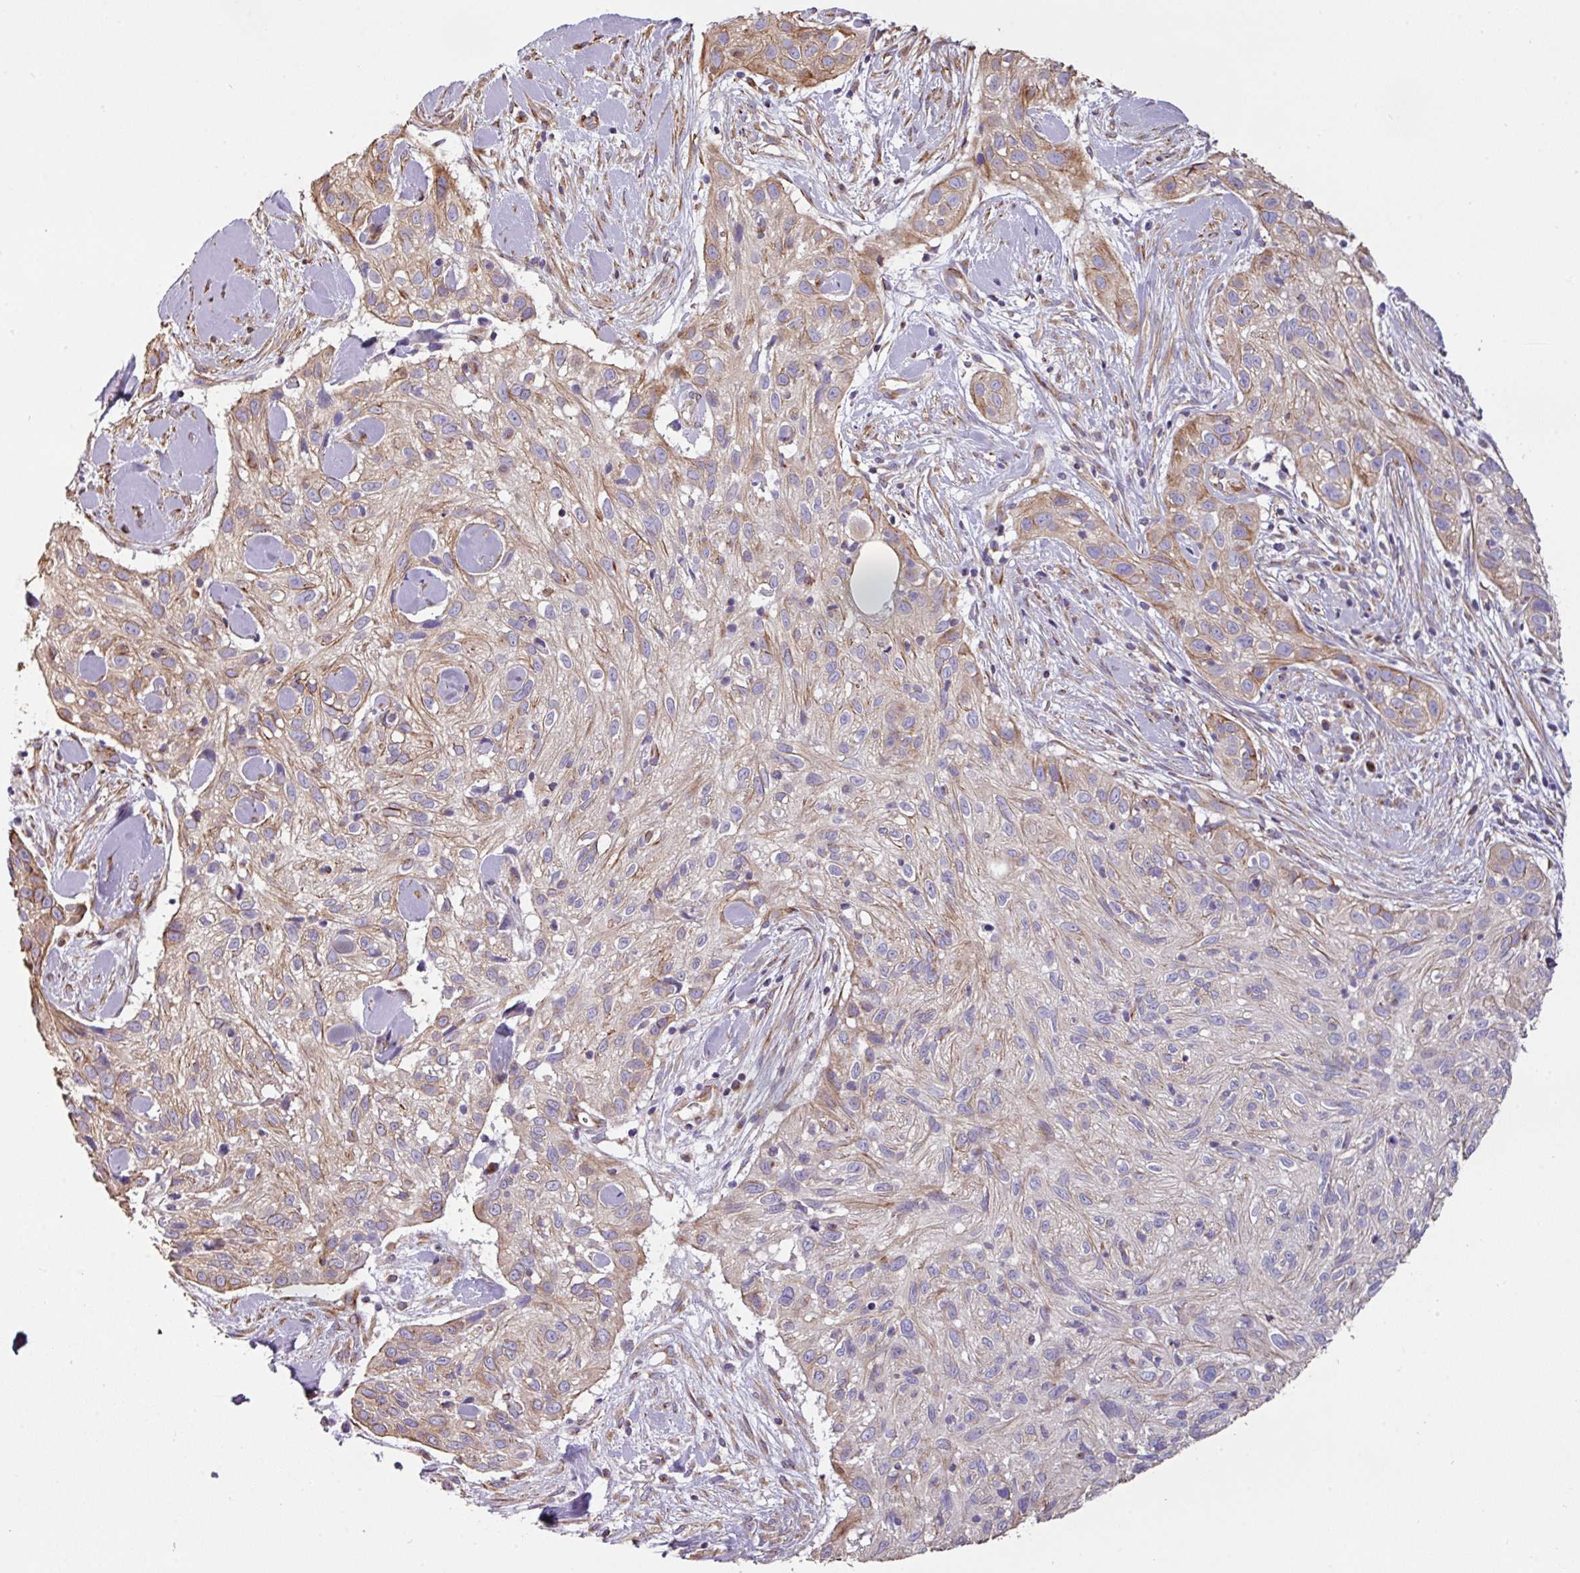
{"staining": {"intensity": "moderate", "quantity": "<25%", "location": "cytoplasmic/membranous"}, "tissue": "skin cancer", "cell_type": "Tumor cells", "image_type": "cancer", "snomed": [{"axis": "morphology", "description": "Squamous cell carcinoma, NOS"}, {"axis": "topography", "description": "Skin"}], "caption": "Tumor cells show low levels of moderate cytoplasmic/membranous staining in approximately <25% of cells in skin squamous cell carcinoma. Immunohistochemistry stains the protein of interest in brown and the nuclei are stained blue.", "gene": "MRRF", "patient": {"sex": "male", "age": 82}}